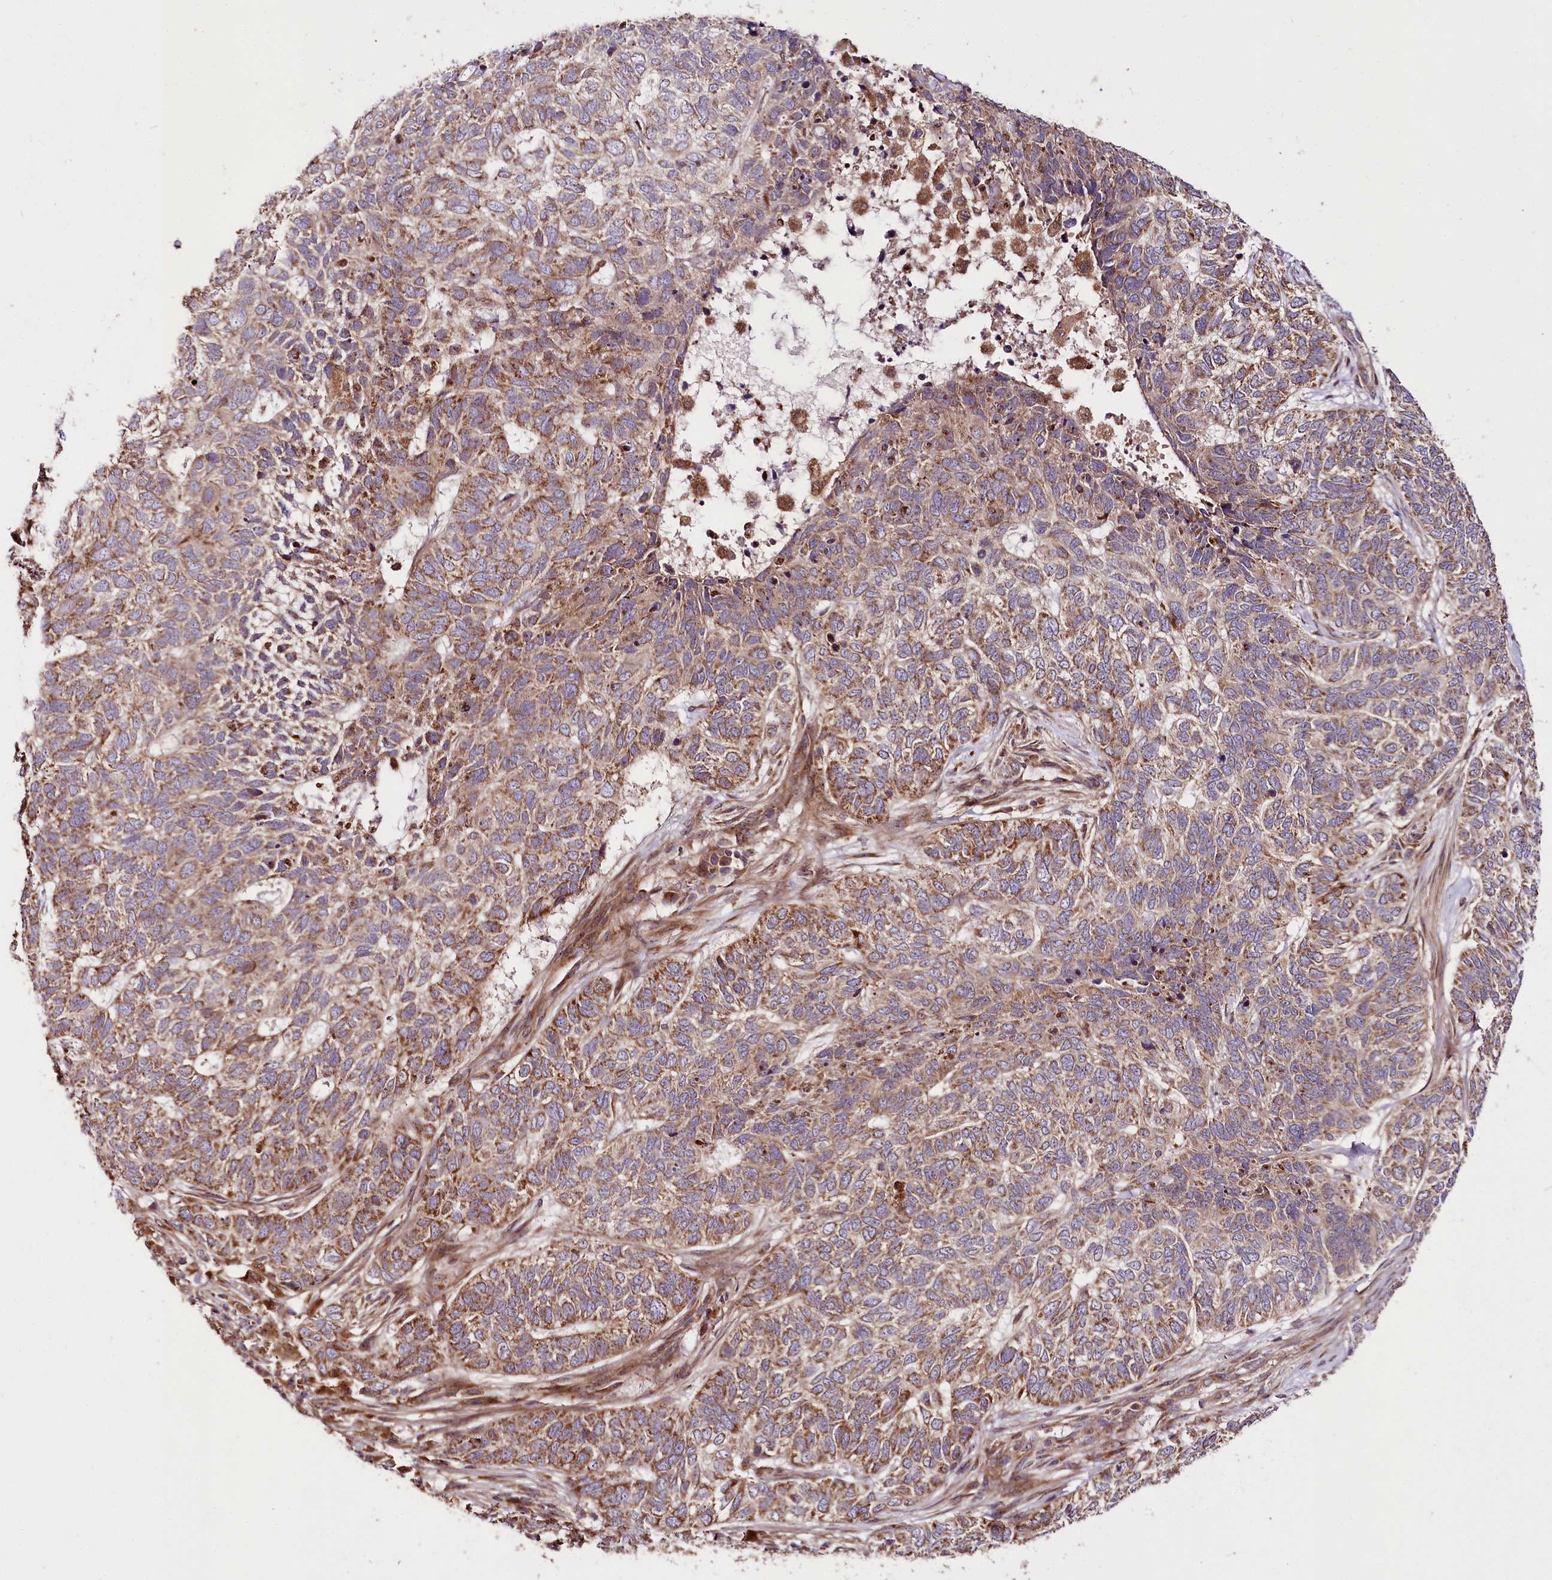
{"staining": {"intensity": "moderate", "quantity": ">75%", "location": "cytoplasmic/membranous"}, "tissue": "skin cancer", "cell_type": "Tumor cells", "image_type": "cancer", "snomed": [{"axis": "morphology", "description": "Basal cell carcinoma"}, {"axis": "topography", "description": "Skin"}], "caption": "Basal cell carcinoma (skin) stained with DAB immunohistochemistry (IHC) reveals medium levels of moderate cytoplasmic/membranous positivity in approximately >75% of tumor cells.", "gene": "RAB7A", "patient": {"sex": "female", "age": 65}}